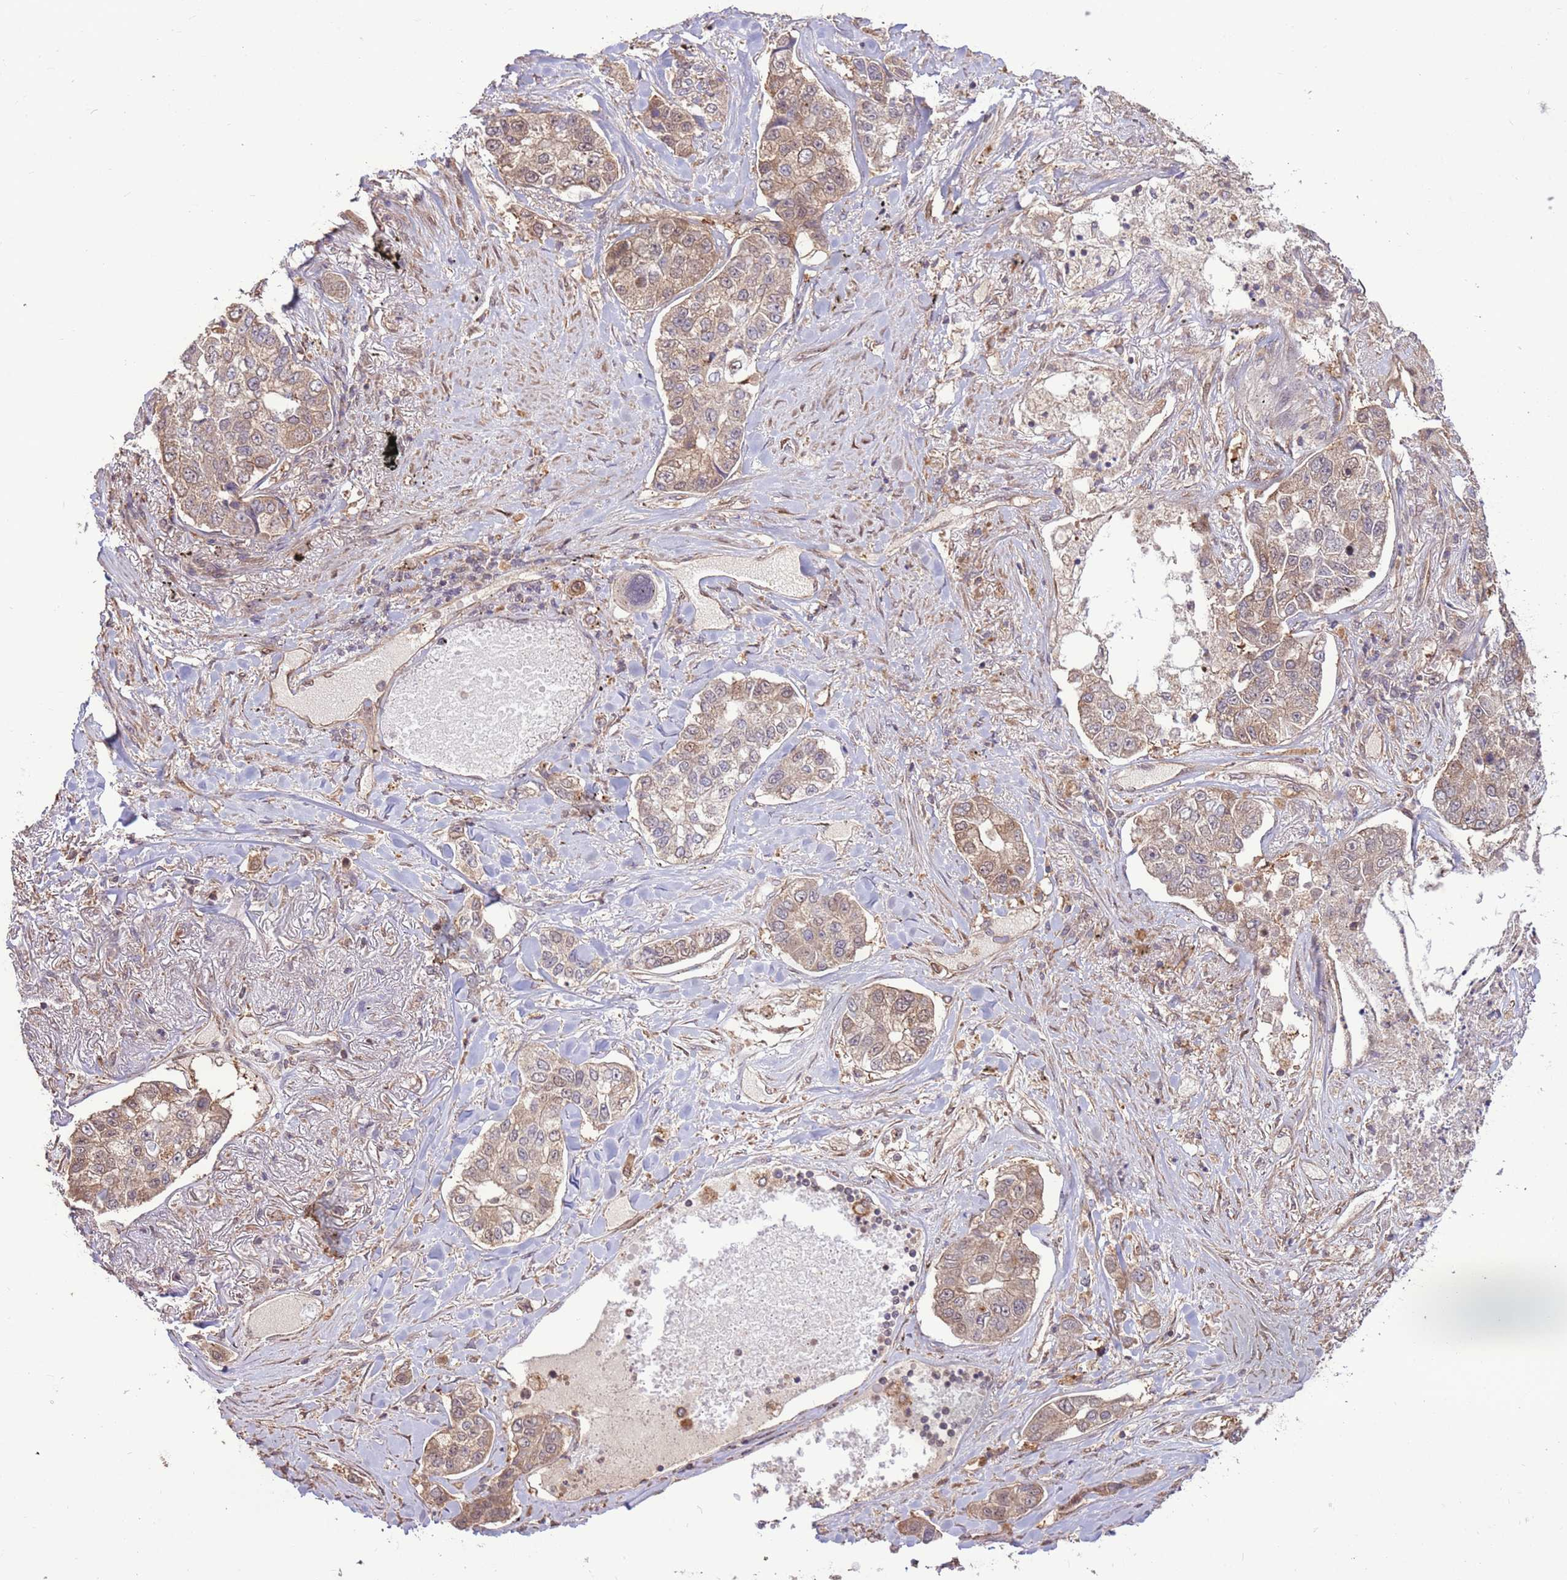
{"staining": {"intensity": "weak", "quantity": "25%-75%", "location": "cytoplasmic/membranous"}, "tissue": "lung cancer", "cell_type": "Tumor cells", "image_type": "cancer", "snomed": [{"axis": "morphology", "description": "Adenocarcinoma, NOS"}, {"axis": "topography", "description": "Lung"}], "caption": "Approximately 25%-75% of tumor cells in lung cancer reveal weak cytoplasmic/membranous protein positivity as visualized by brown immunohistochemical staining.", "gene": "CCDC112", "patient": {"sex": "male", "age": 49}}